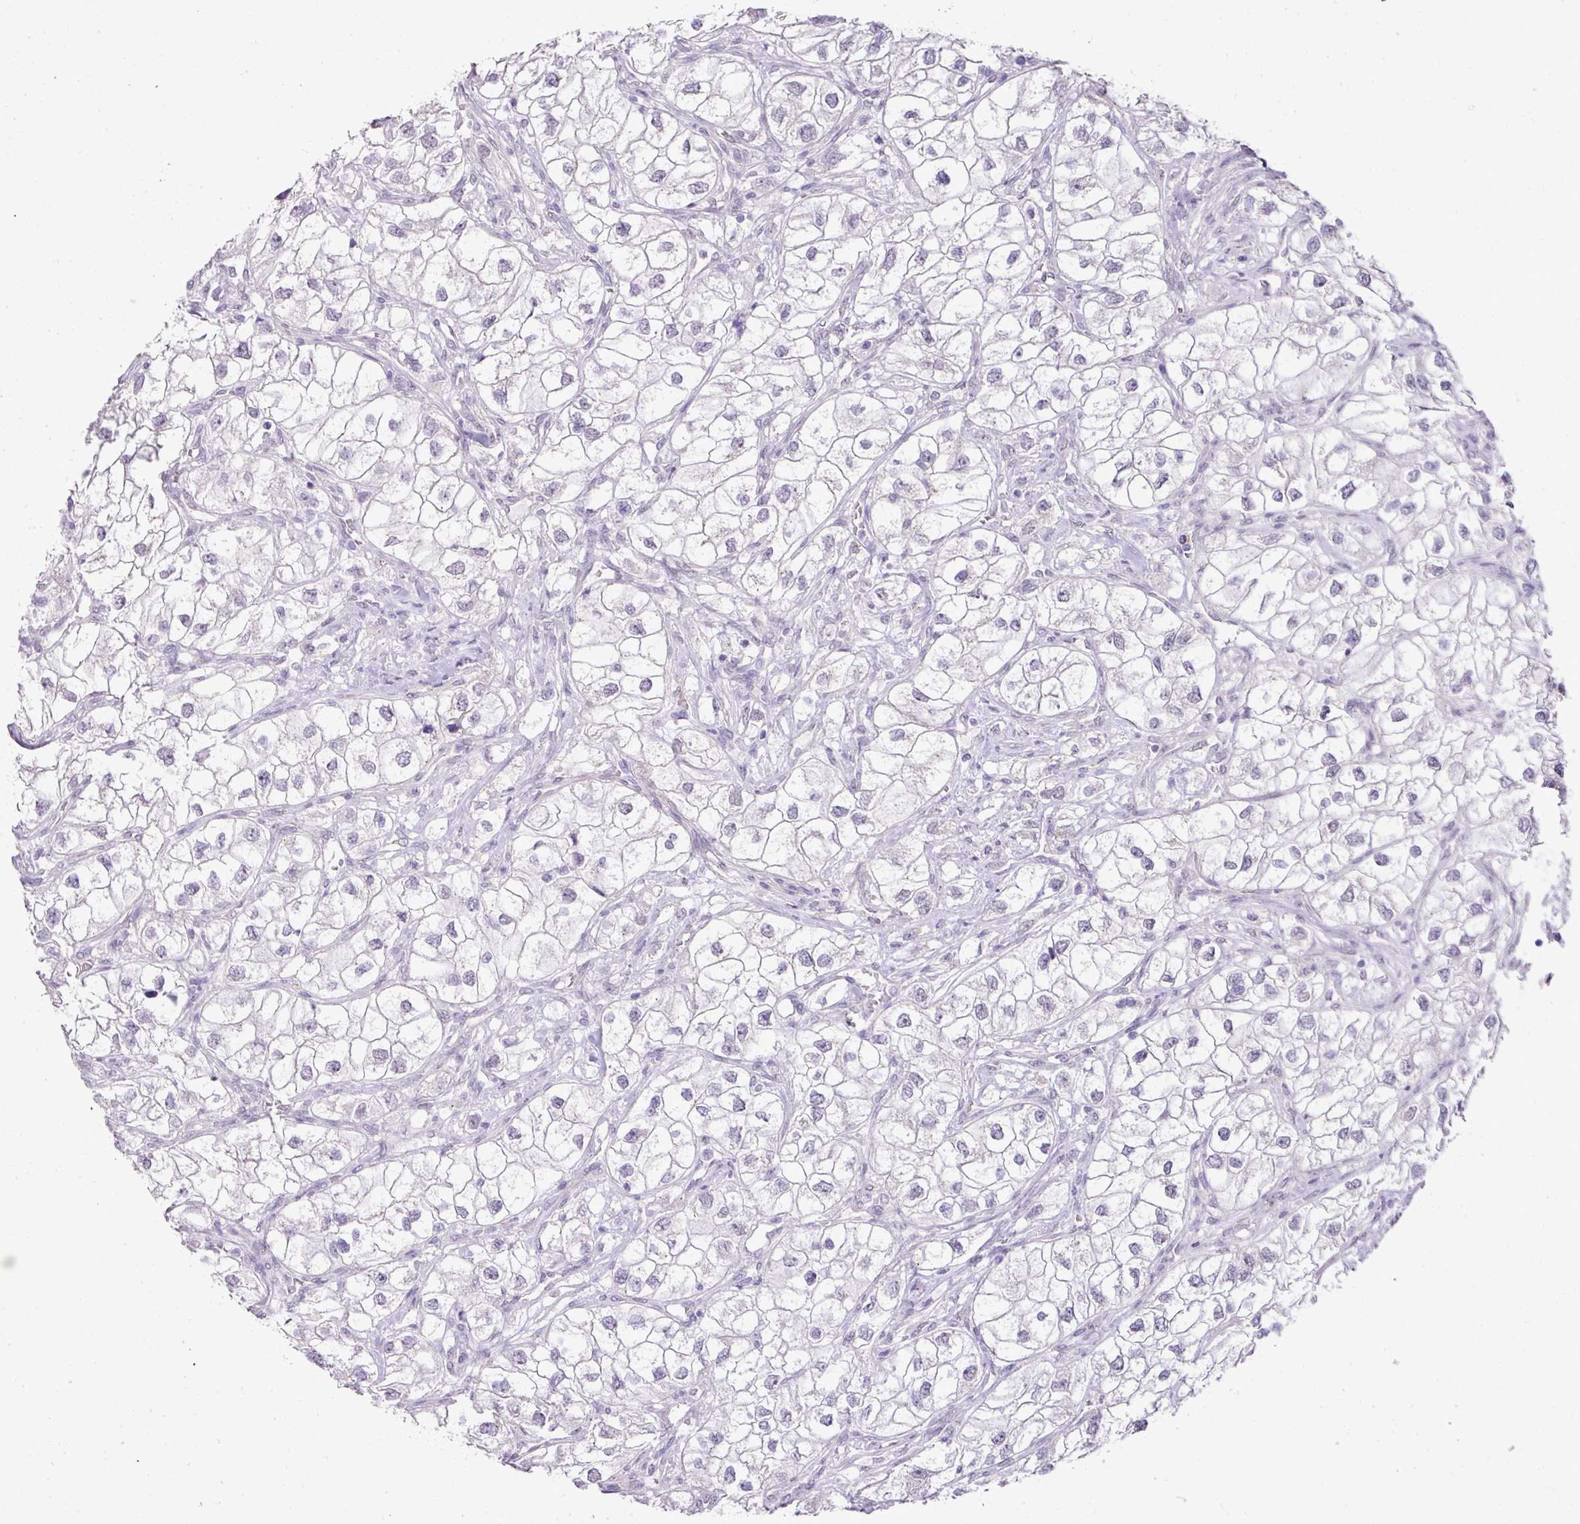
{"staining": {"intensity": "negative", "quantity": "none", "location": "none"}, "tissue": "renal cancer", "cell_type": "Tumor cells", "image_type": "cancer", "snomed": [{"axis": "morphology", "description": "Adenocarcinoma, NOS"}, {"axis": "topography", "description": "Kidney"}], "caption": "This is an IHC image of renal cancer. There is no positivity in tumor cells.", "gene": "DIP2A", "patient": {"sex": "male", "age": 59}}